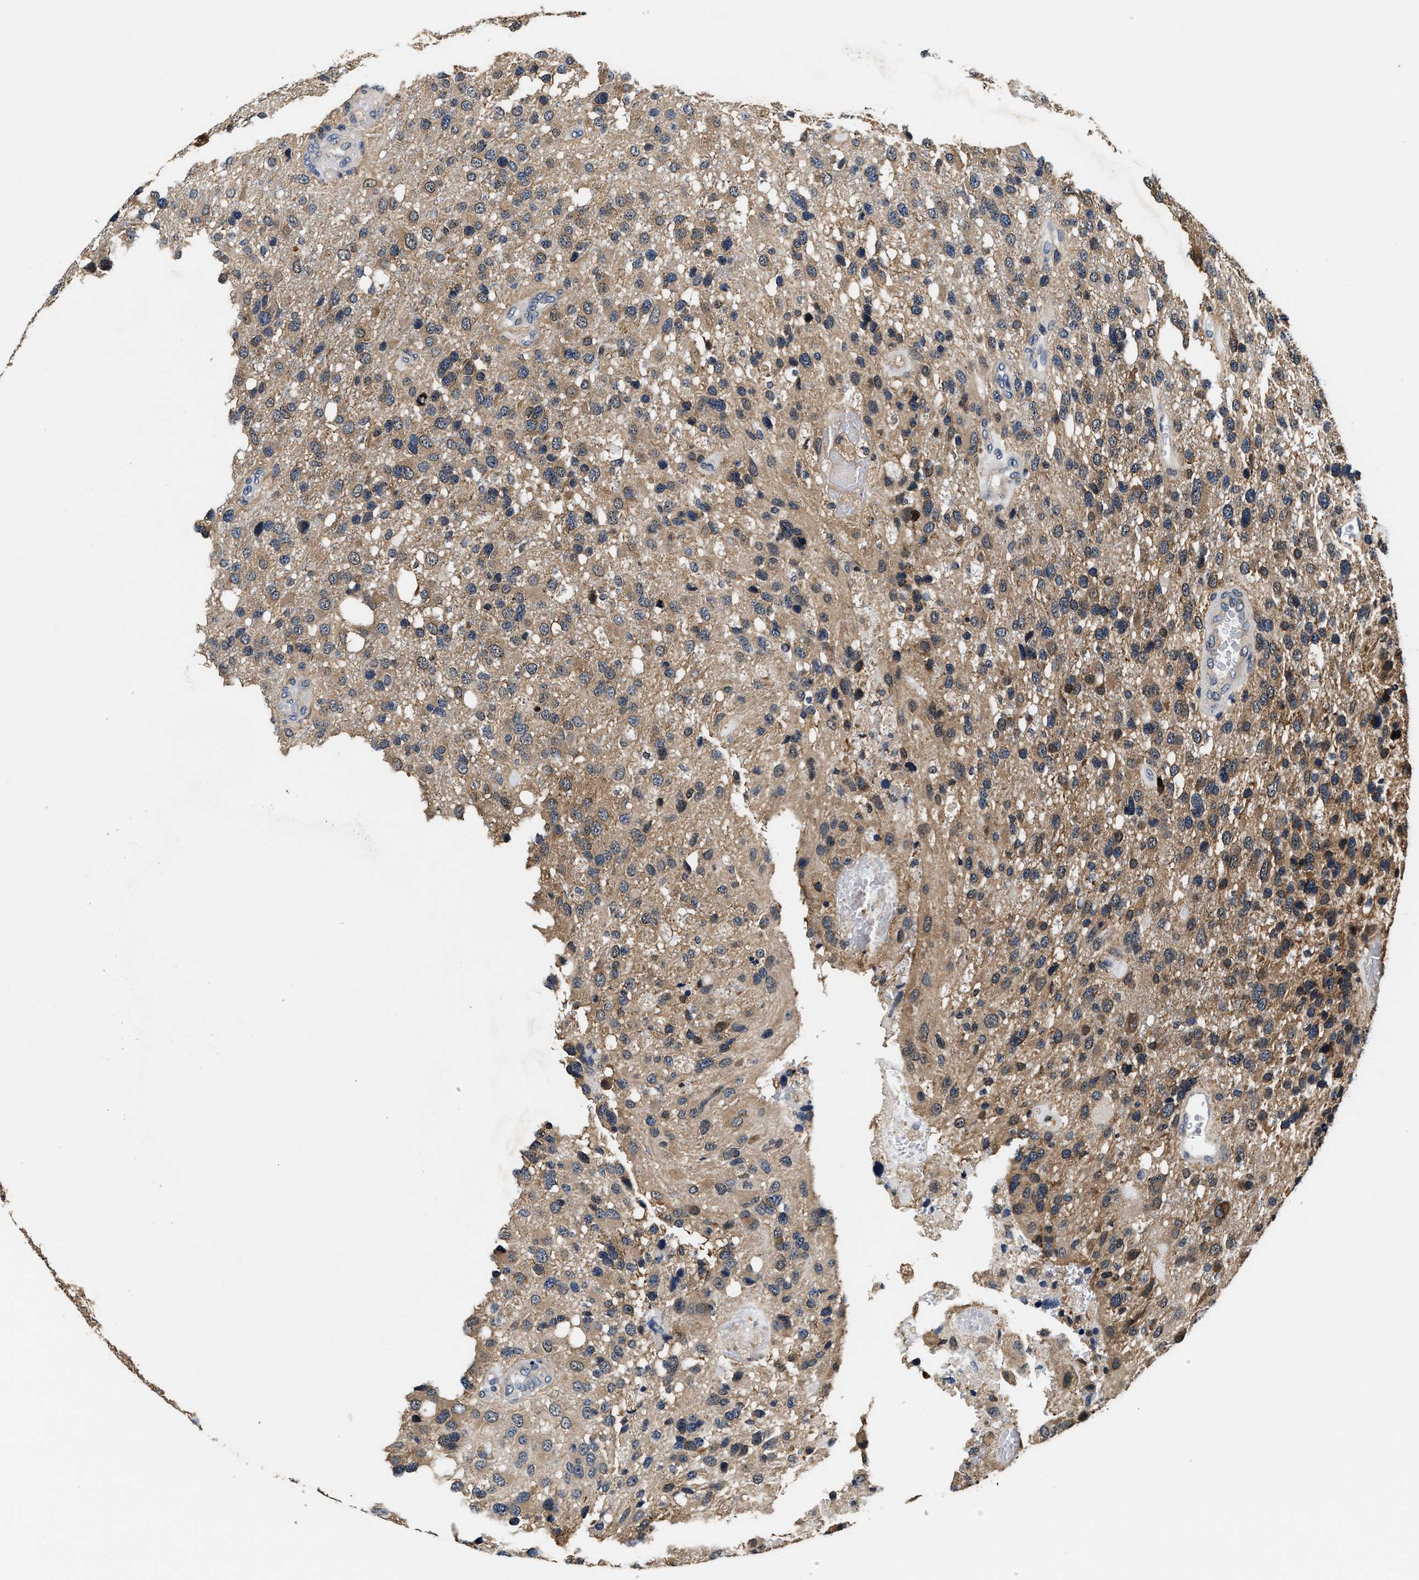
{"staining": {"intensity": "moderate", "quantity": "25%-75%", "location": "cytoplasmic/membranous"}, "tissue": "glioma", "cell_type": "Tumor cells", "image_type": "cancer", "snomed": [{"axis": "morphology", "description": "Glioma, malignant, High grade"}, {"axis": "topography", "description": "Brain"}], "caption": "Protein analysis of glioma tissue demonstrates moderate cytoplasmic/membranous positivity in about 25%-75% of tumor cells.", "gene": "PHPT1", "patient": {"sex": "female", "age": 58}}